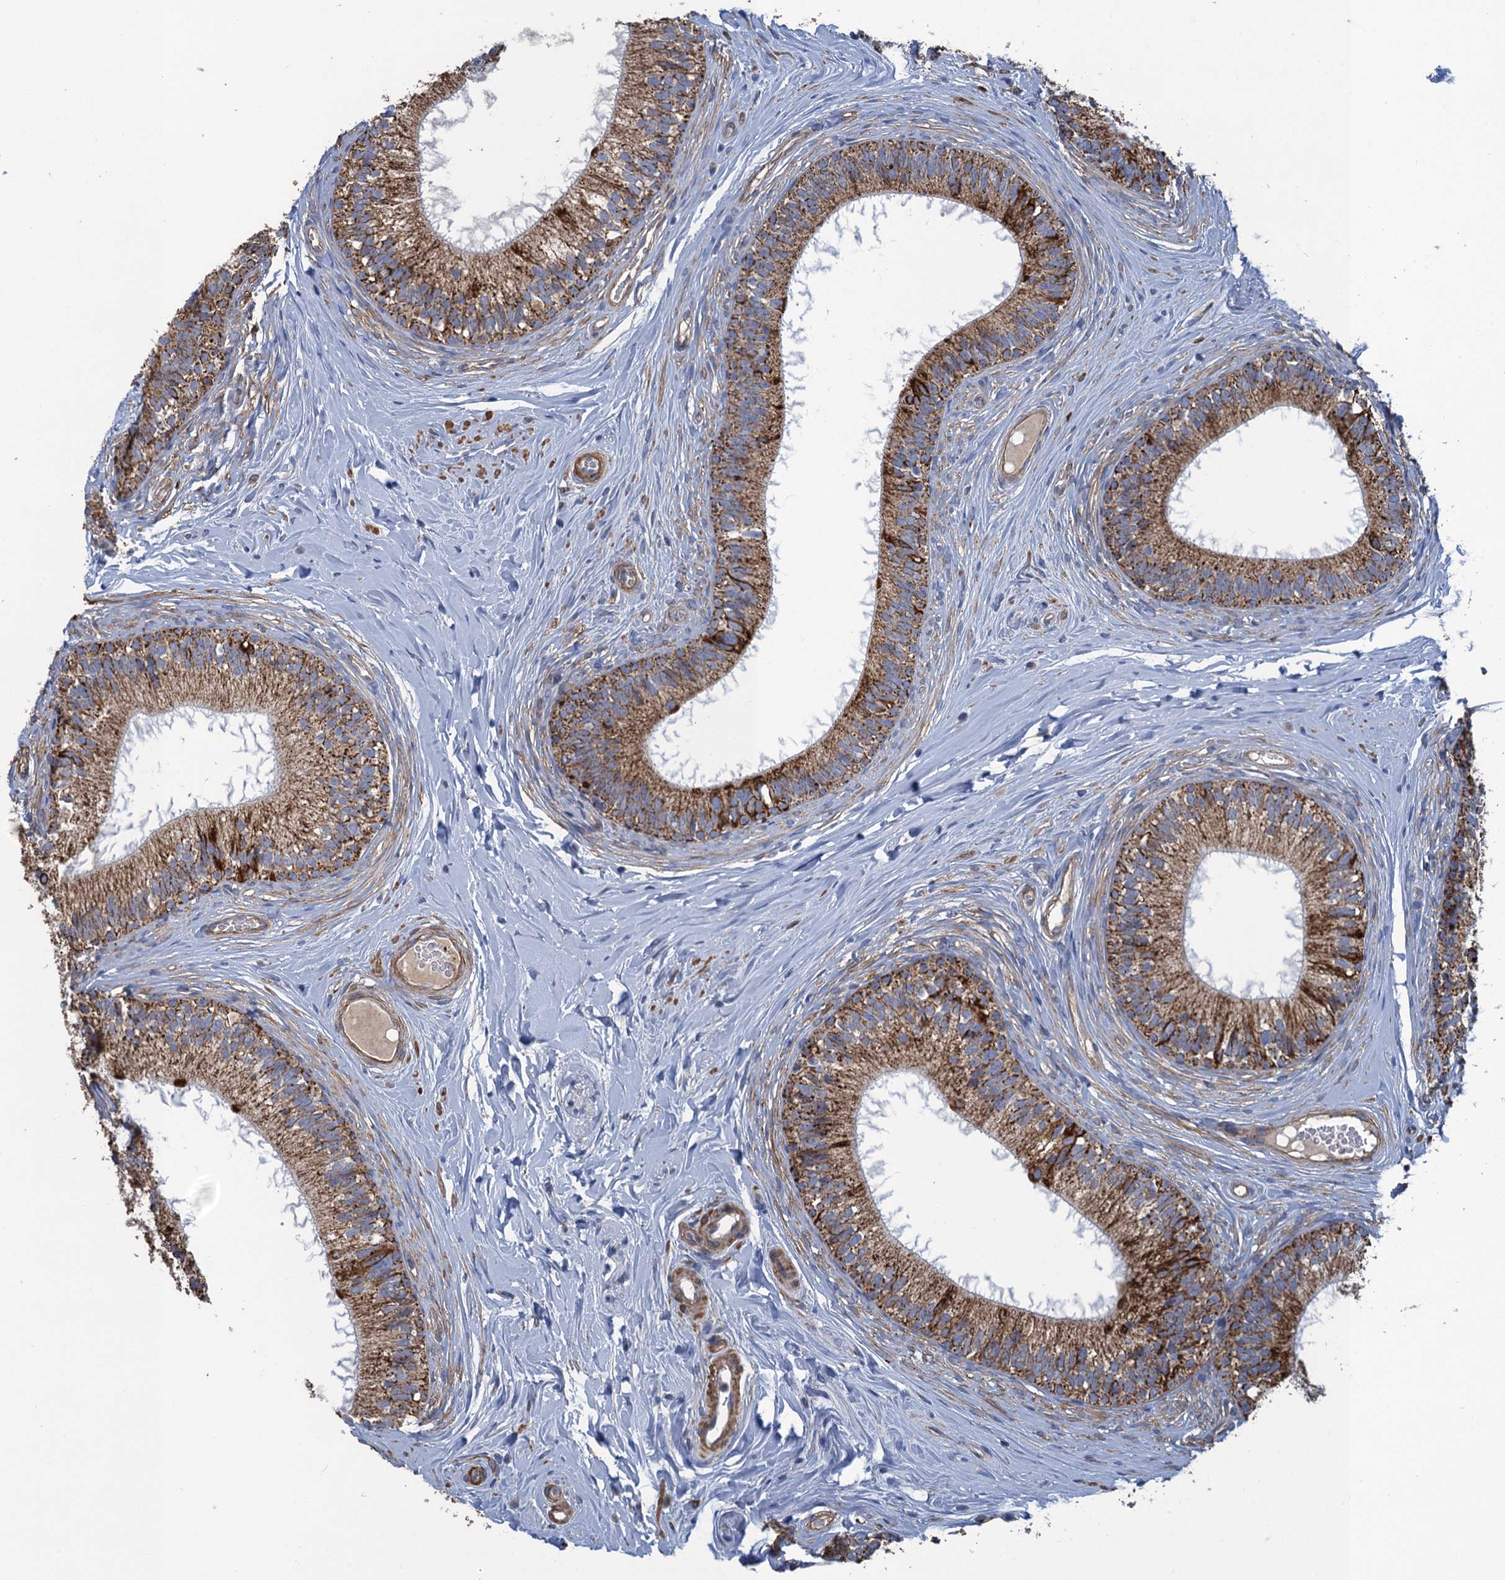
{"staining": {"intensity": "moderate", "quantity": ">75%", "location": "cytoplasmic/membranous"}, "tissue": "epididymis", "cell_type": "Glandular cells", "image_type": "normal", "snomed": [{"axis": "morphology", "description": "Normal tissue, NOS"}, {"axis": "topography", "description": "Epididymis"}], "caption": "Human epididymis stained with a brown dye reveals moderate cytoplasmic/membranous positive positivity in about >75% of glandular cells.", "gene": "ENSG00000260643", "patient": {"sex": "male", "age": 33}}